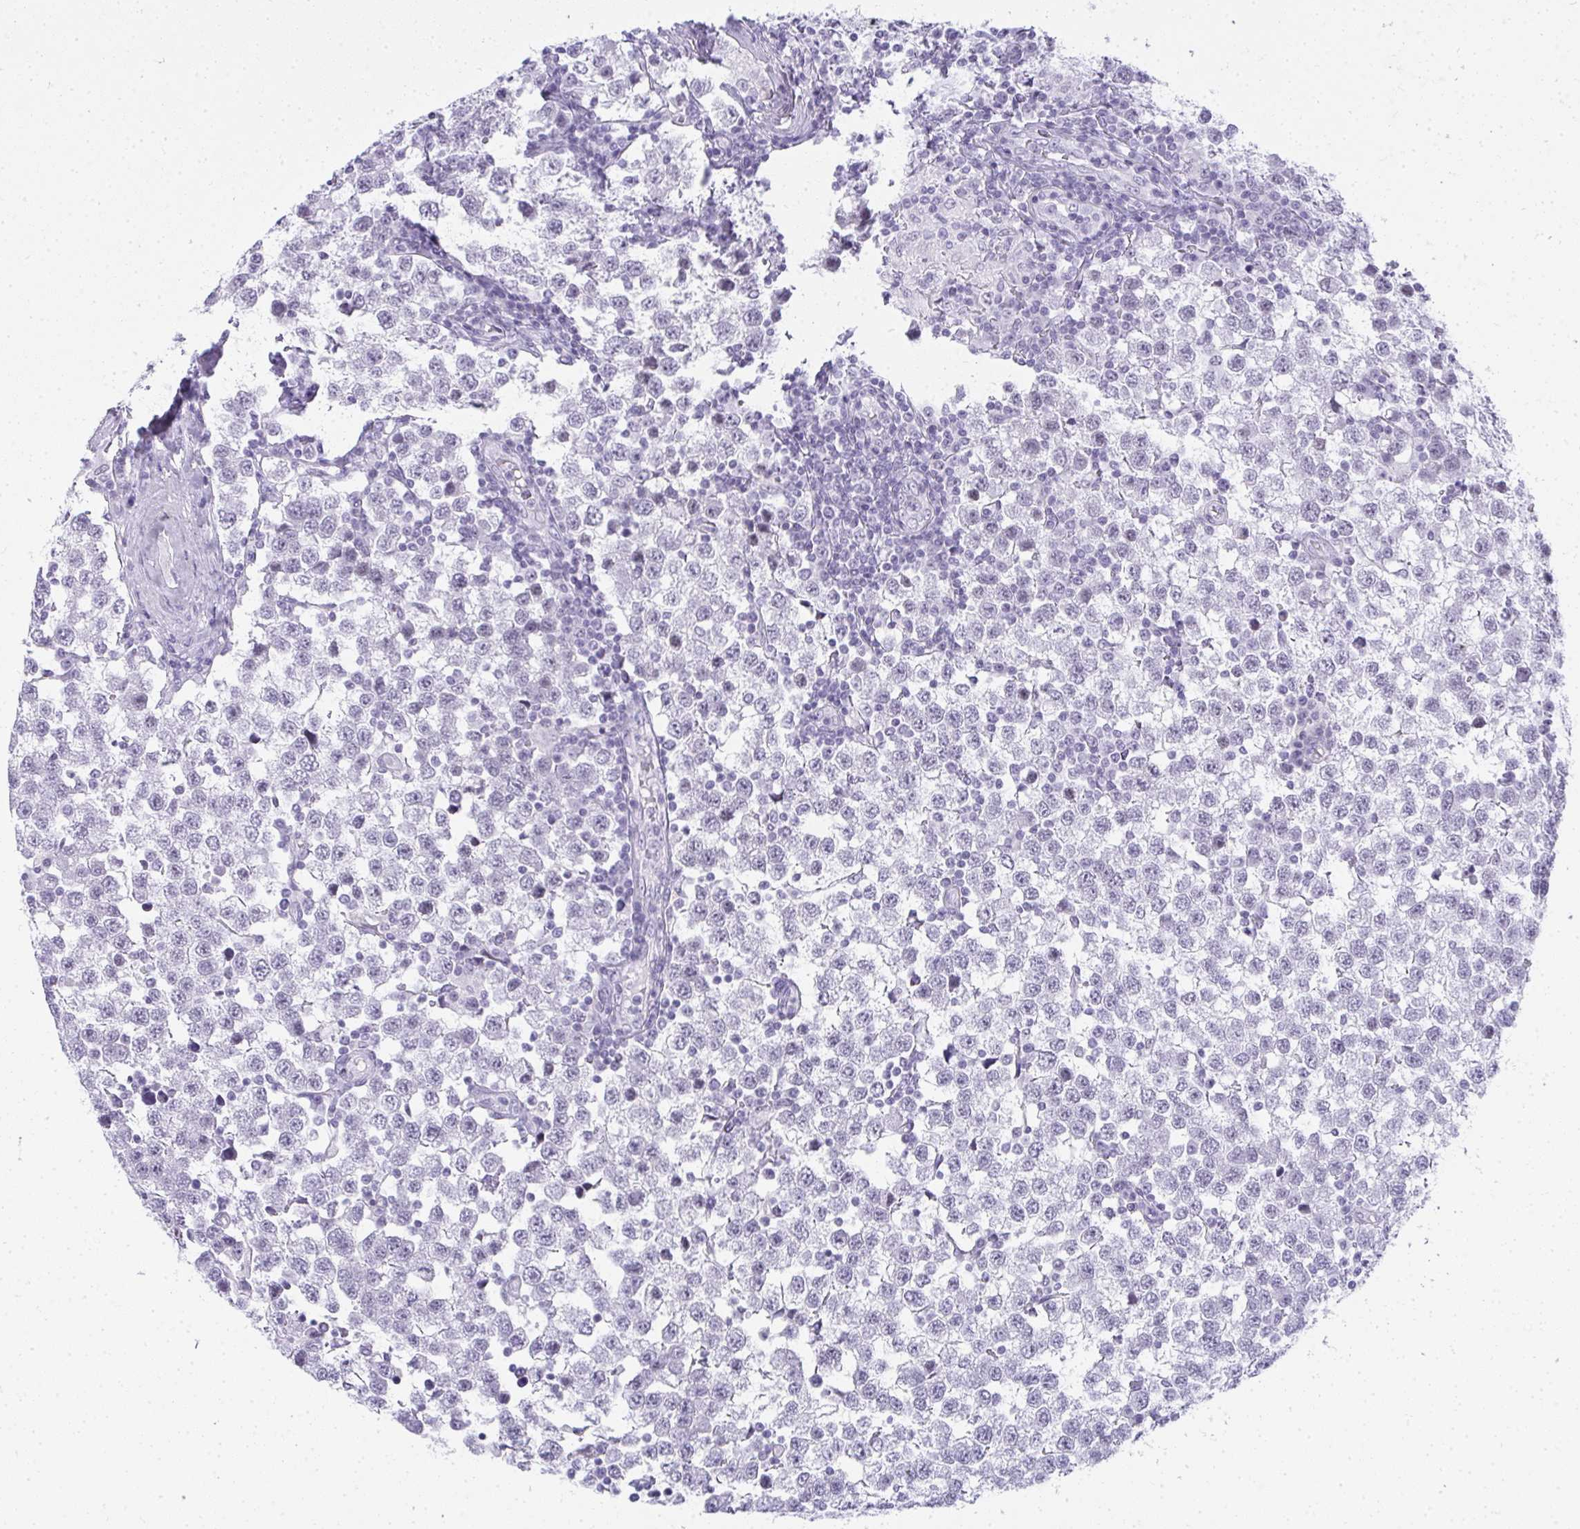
{"staining": {"intensity": "negative", "quantity": "none", "location": "none"}, "tissue": "testis cancer", "cell_type": "Tumor cells", "image_type": "cancer", "snomed": [{"axis": "morphology", "description": "Seminoma, NOS"}, {"axis": "topography", "description": "Testis"}], "caption": "Tumor cells are negative for brown protein staining in seminoma (testis).", "gene": "PLA2G1B", "patient": {"sex": "male", "age": 34}}